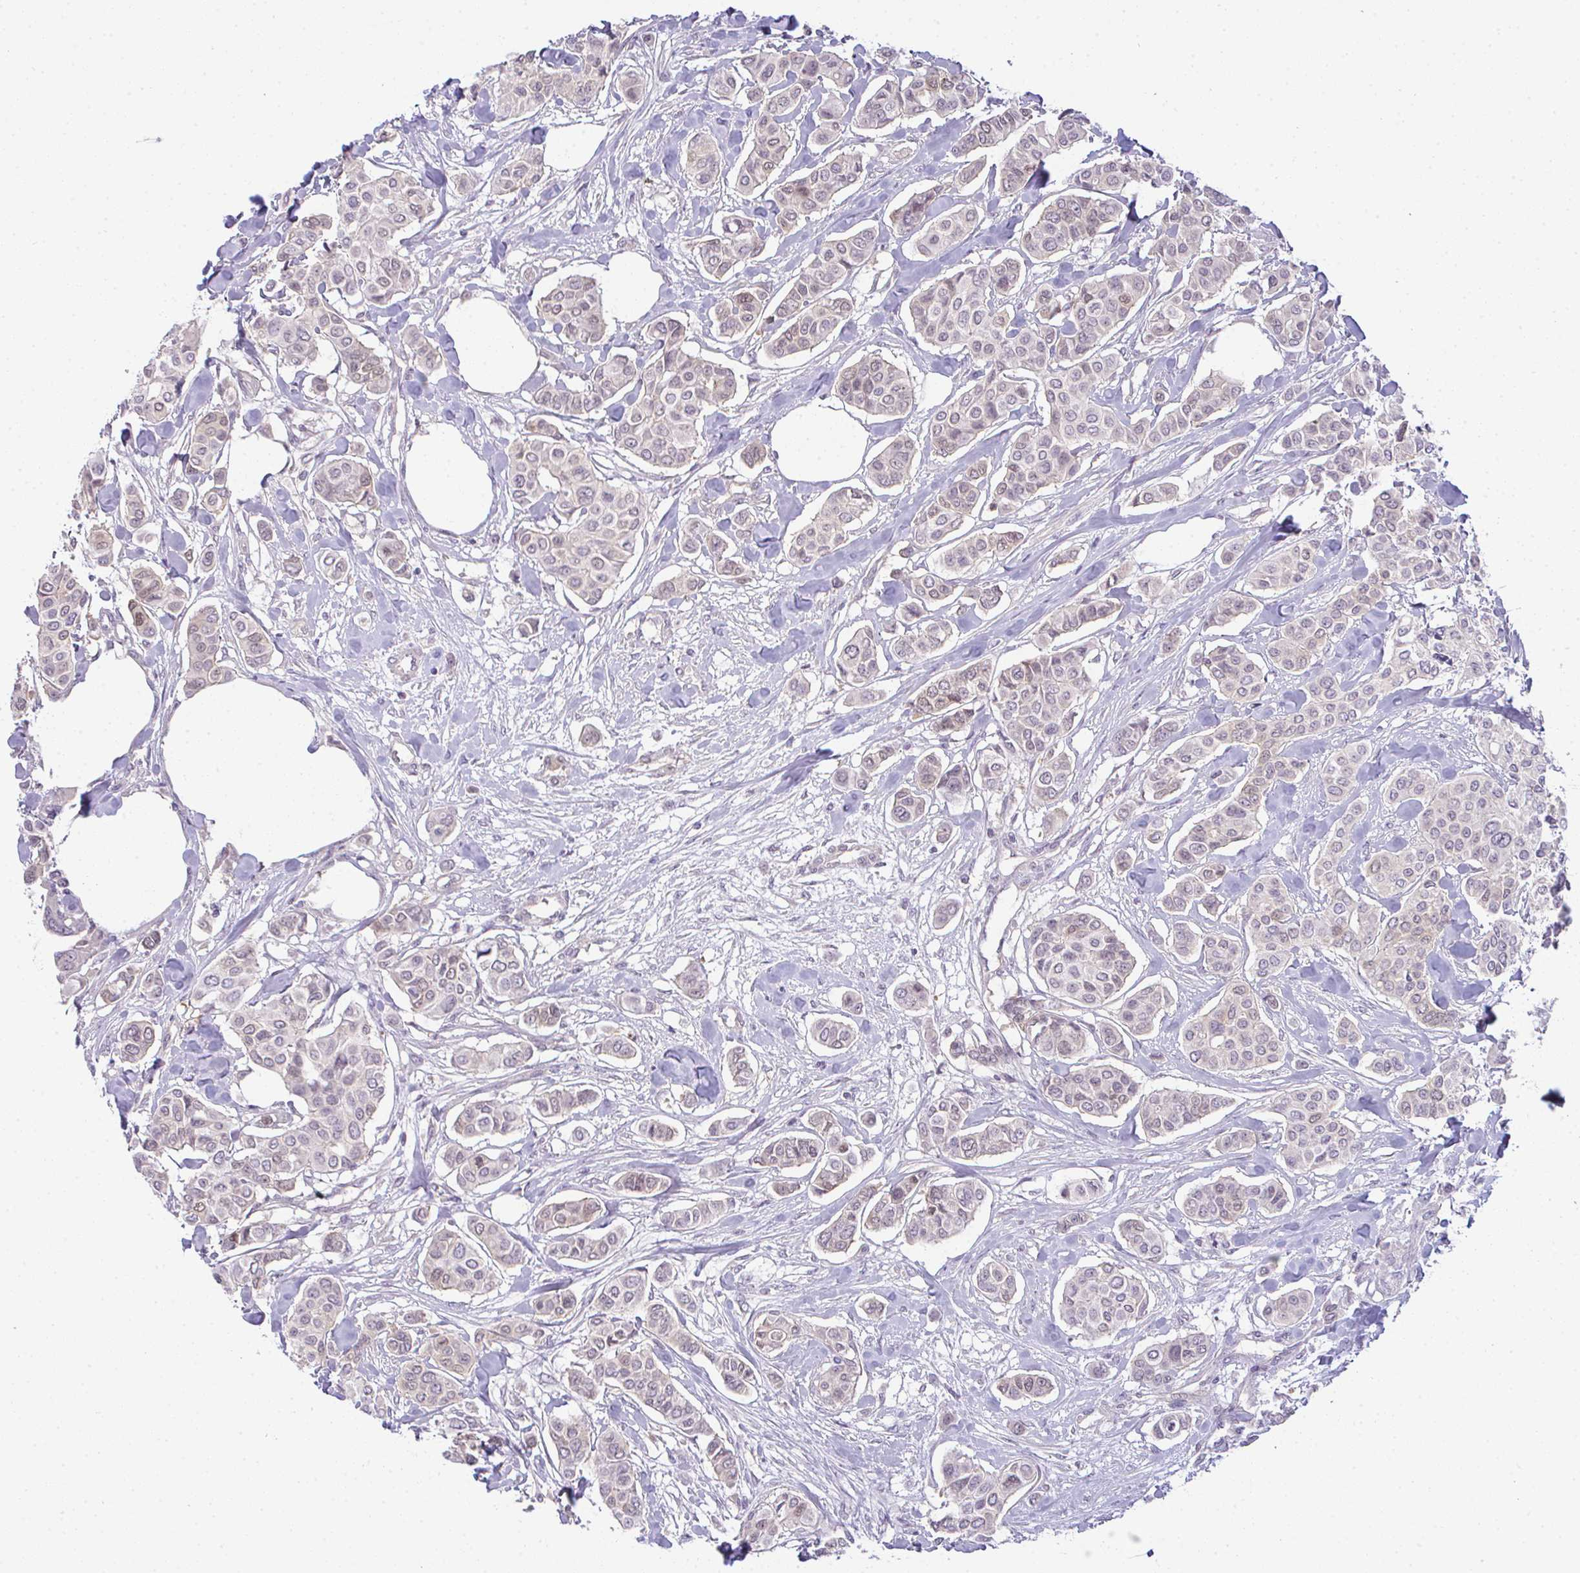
{"staining": {"intensity": "weak", "quantity": "<25%", "location": "nuclear"}, "tissue": "breast cancer", "cell_type": "Tumor cells", "image_type": "cancer", "snomed": [{"axis": "morphology", "description": "Lobular carcinoma"}, {"axis": "topography", "description": "Breast"}], "caption": "High magnification brightfield microscopy of breast cancer stained with DAB (brown) and counterstained with hematoxylin (blue): tumor cells show no significant expression. (Stains: DAB IHC with hematoxylin counter stain, Microscopy: brightfield microscopy at high magnification).", "gene": "CSE1L", "patient": {"sex": "female", "age": 51}}